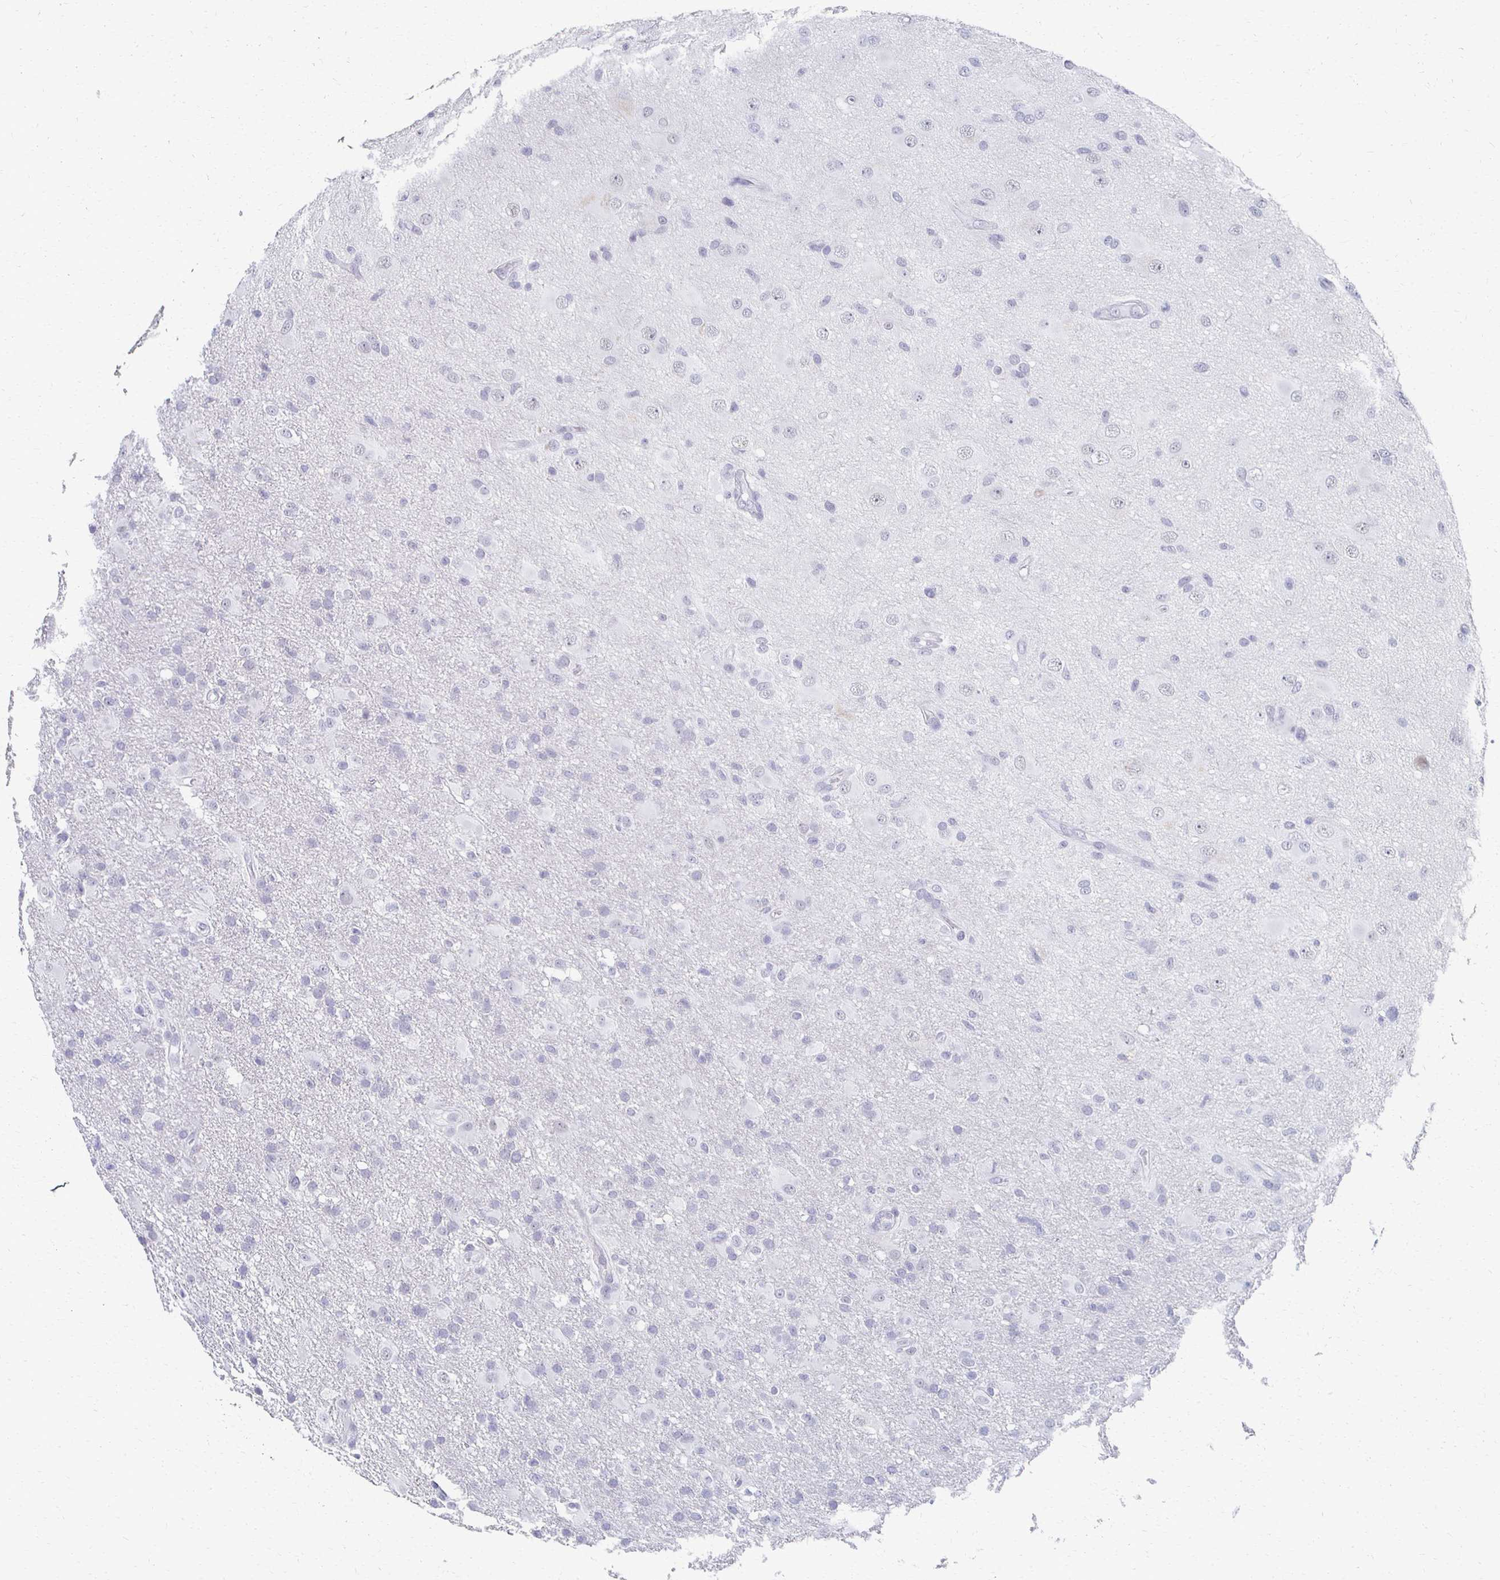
{"staining": {"intensity": "negative", "quantity": "none", "location": "none"}, "tissue": "glioma", "cell_type": "Tumor cells", "image_type": "cancer", "snomed": [{"axis": "morphology", "description": "Glioma, malignant, High grade"}, {"axis": "topography", "description": "Brain"}], "caption": "This is an immunohistochemistry histopathology image of human malignant glioma (high-grade). There is no staining in tumor cells.", "gene": "CXCR2", "patient": {"sex": "male", "age": 53}}